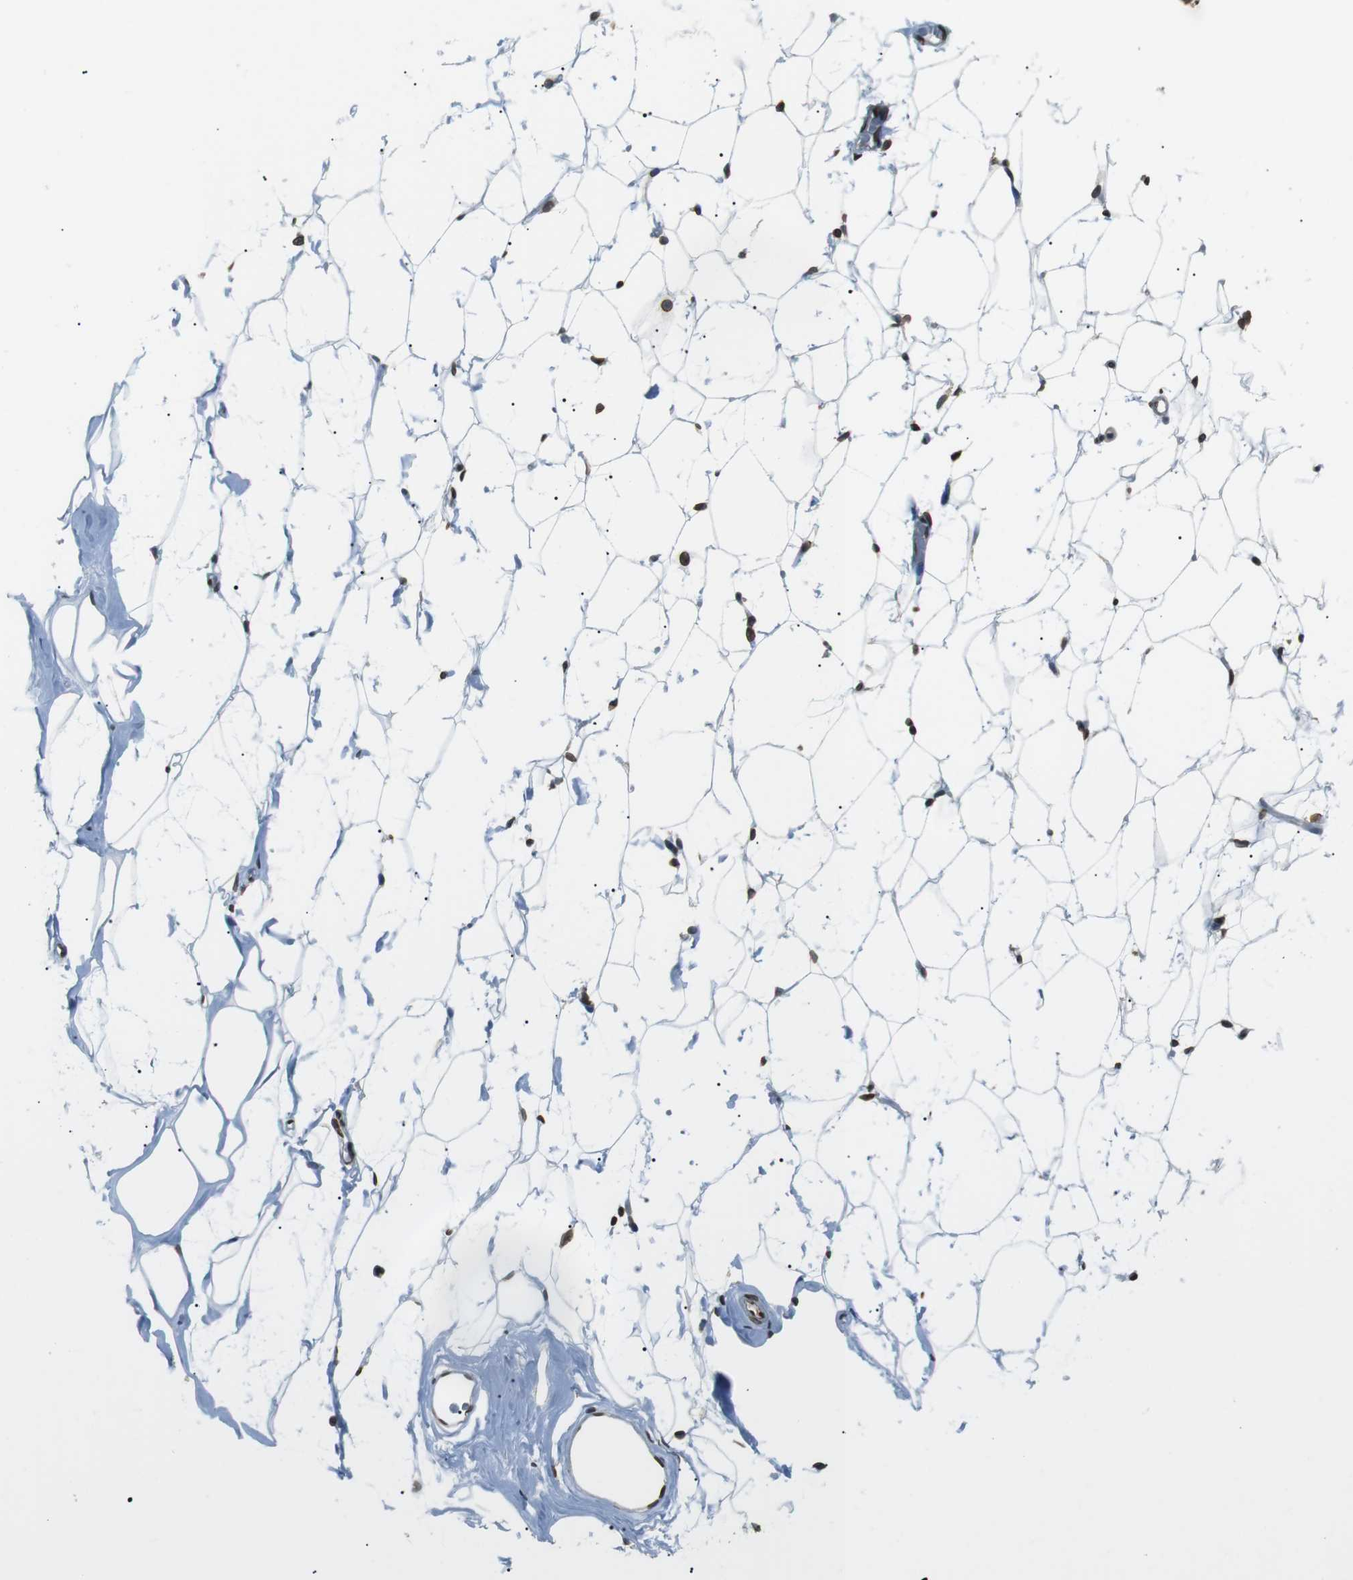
{"staining": {"intensity": "moderate", "quantity": ">75%", "location": "nuclear"}, "tissue": "adipose tissue", "cell_type": "Adipocytes", "image_type": "normal", "snomed": [{"axis": "morphology", "description": "Normal tissue, NOS"}, {"axis": "topography", "description": "Breast"}, {"axis": "topography", "description": "Soft tissue"}], "caption": "Immunohistochemical staining of normal human adipose tissue shows >75% levels of moderate nuclear protein positivity in about >75% of adipocytes.", "gene": "TMX4", "patient": {"sex": "female", "age": 75}}